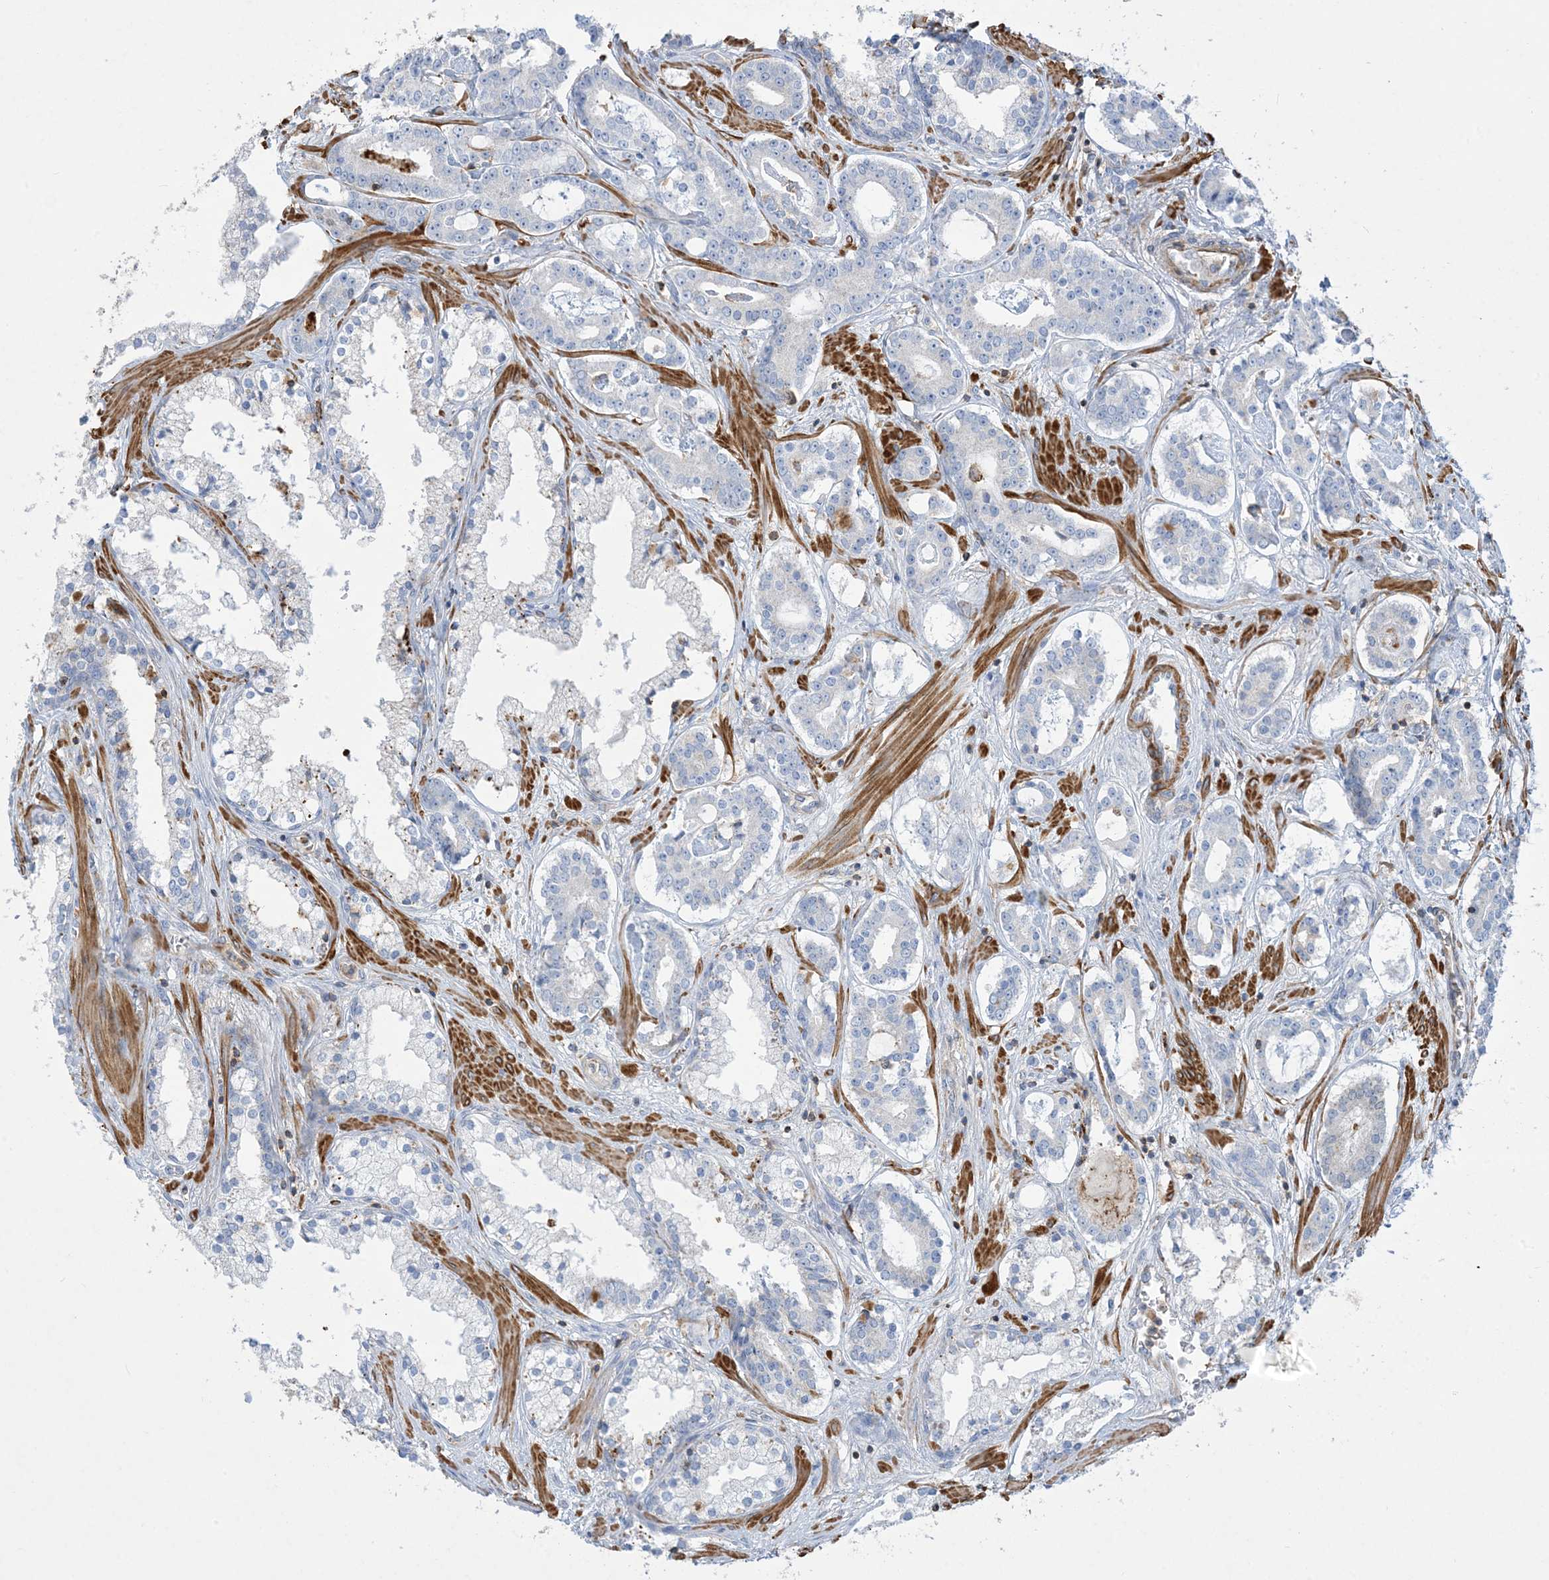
{"staining": {"intensity": "negative", "quantity": "none", "location": "none"}, "tissue": "prostate cancer", "cell_type": "Tumor cells", "image_type": "cancer", "snomed": [{"axis": "morphology", "description": "Adenocarcinoma, High grade"}, {"axis": "topography", "description": "Prostate"}], "caption": "Immunohistochemistry of prostate cancer (adenocarcinoma (high-grade)) shows no staining in tumor cells.", "gene": "GTF3C2", "patient": {"sex": "male", "age": 58}}